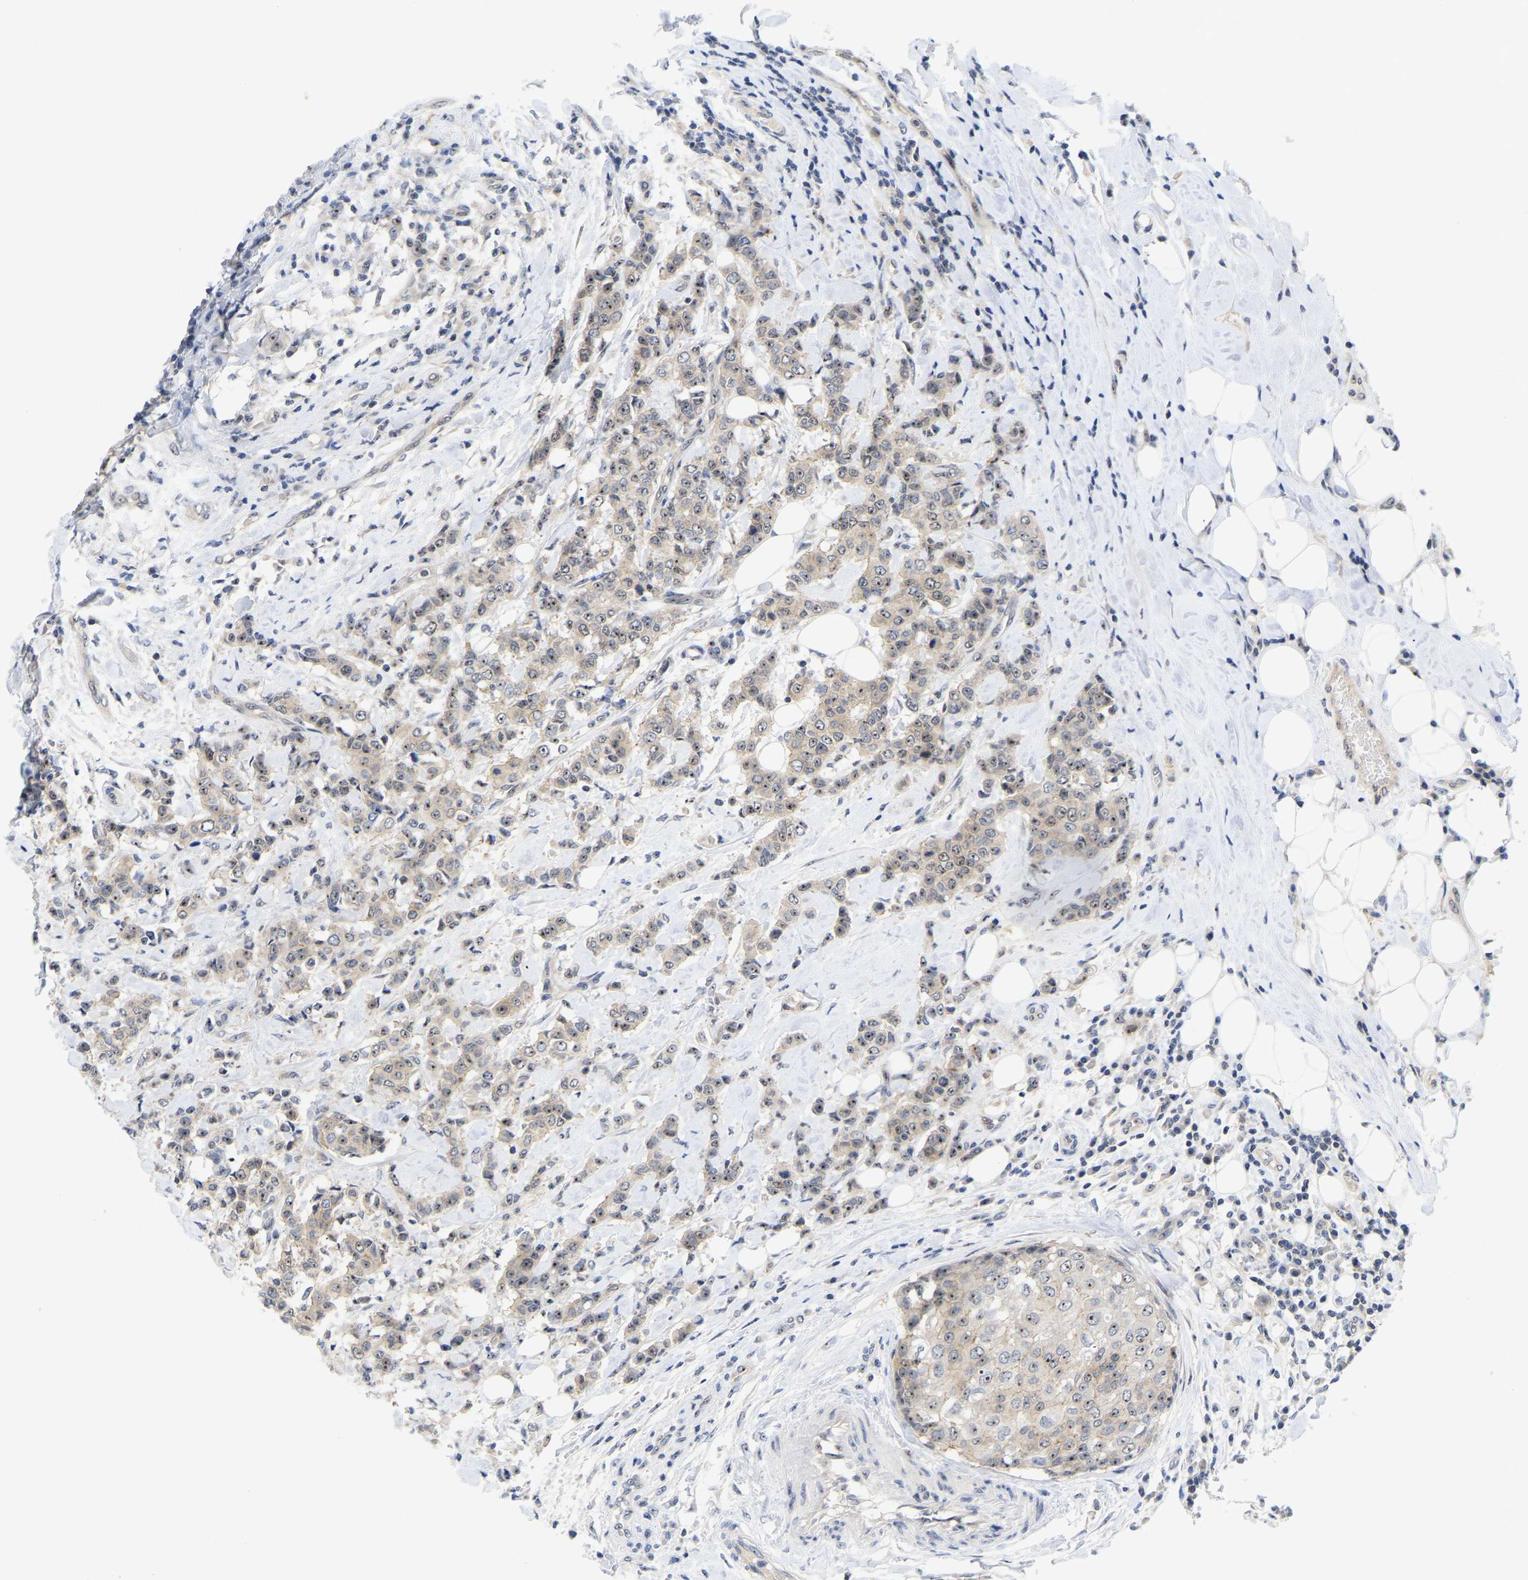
{"staining": {"intensity": "moderate", "quantity": ">75%", "location": "nuclear"}, "tissue": "breast cancer", "cell_type": "Tumor cells", "image_type": "cancer", "snomed": [{"axis": "morphology", "description": "Duct carcinoma"}, {"axis": "topography", "description": "Breast"}], "caption": "Protein expression by IHC shows moderate nuclear positivity in approximately >75% of tumor cells in breast invasive ductal carcinoma.", "gene": "NLE1", "patient": {"sex": "female", "age": 27}}